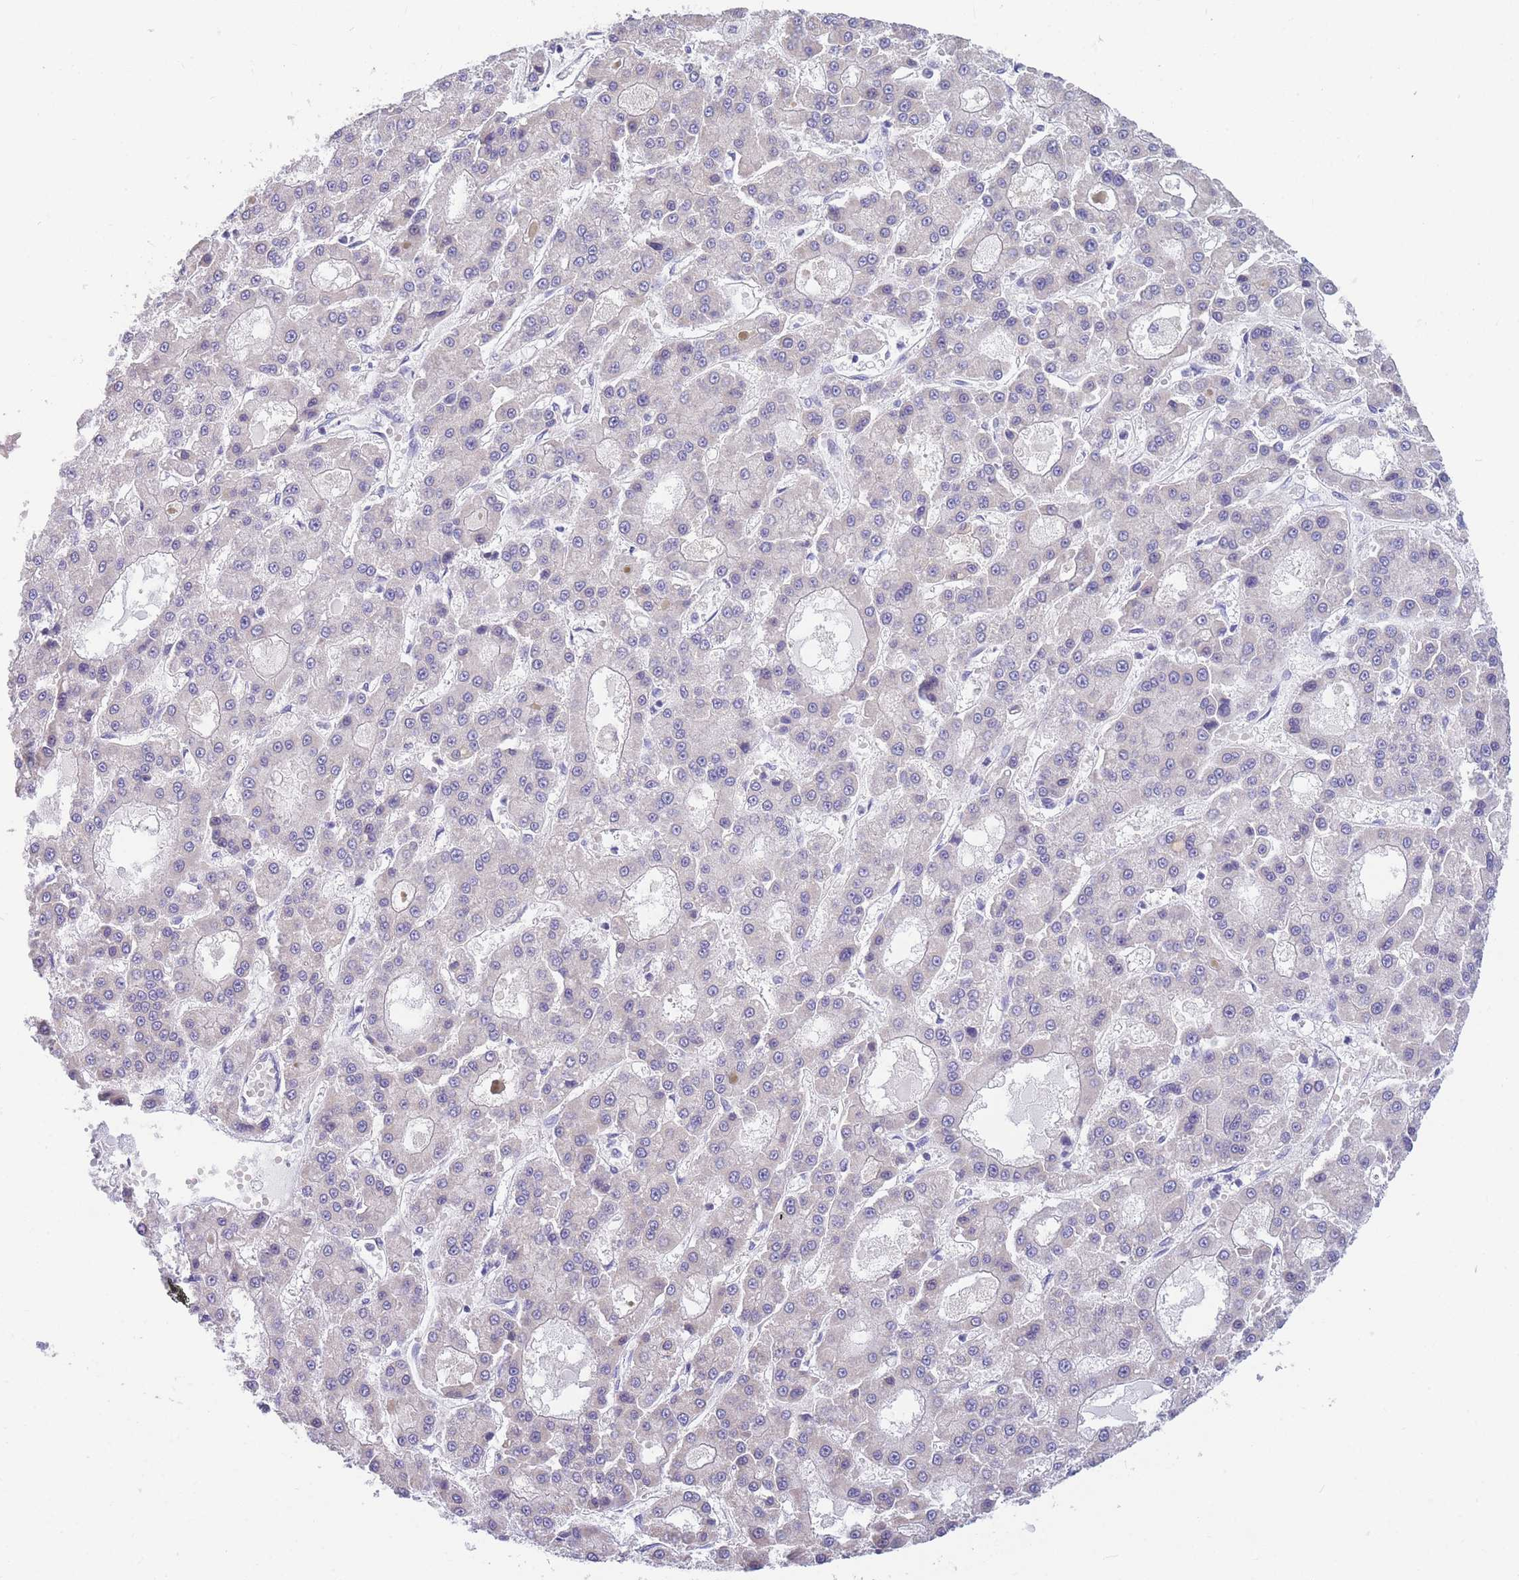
{"staining": {"intensity": "negative", "quantity": "none", "location": "none"}, "tissue": "liver cancer", "cell_type": "Tumor cells", "image_type": "cancer", "snomed": [{"axis": "morphology", "description": "Carcinoma, Hepatocellular, NOS"}, {"axis": "topography", "description": "Liver"}], "caption": "The histopathology image exhibits no significant staining in tumor cells of hepatocellular carcinoma (liver). (DAB IHC, high magnification).", "gene": "DHRS11", "patient": {"sex": "male", "age": 70}}